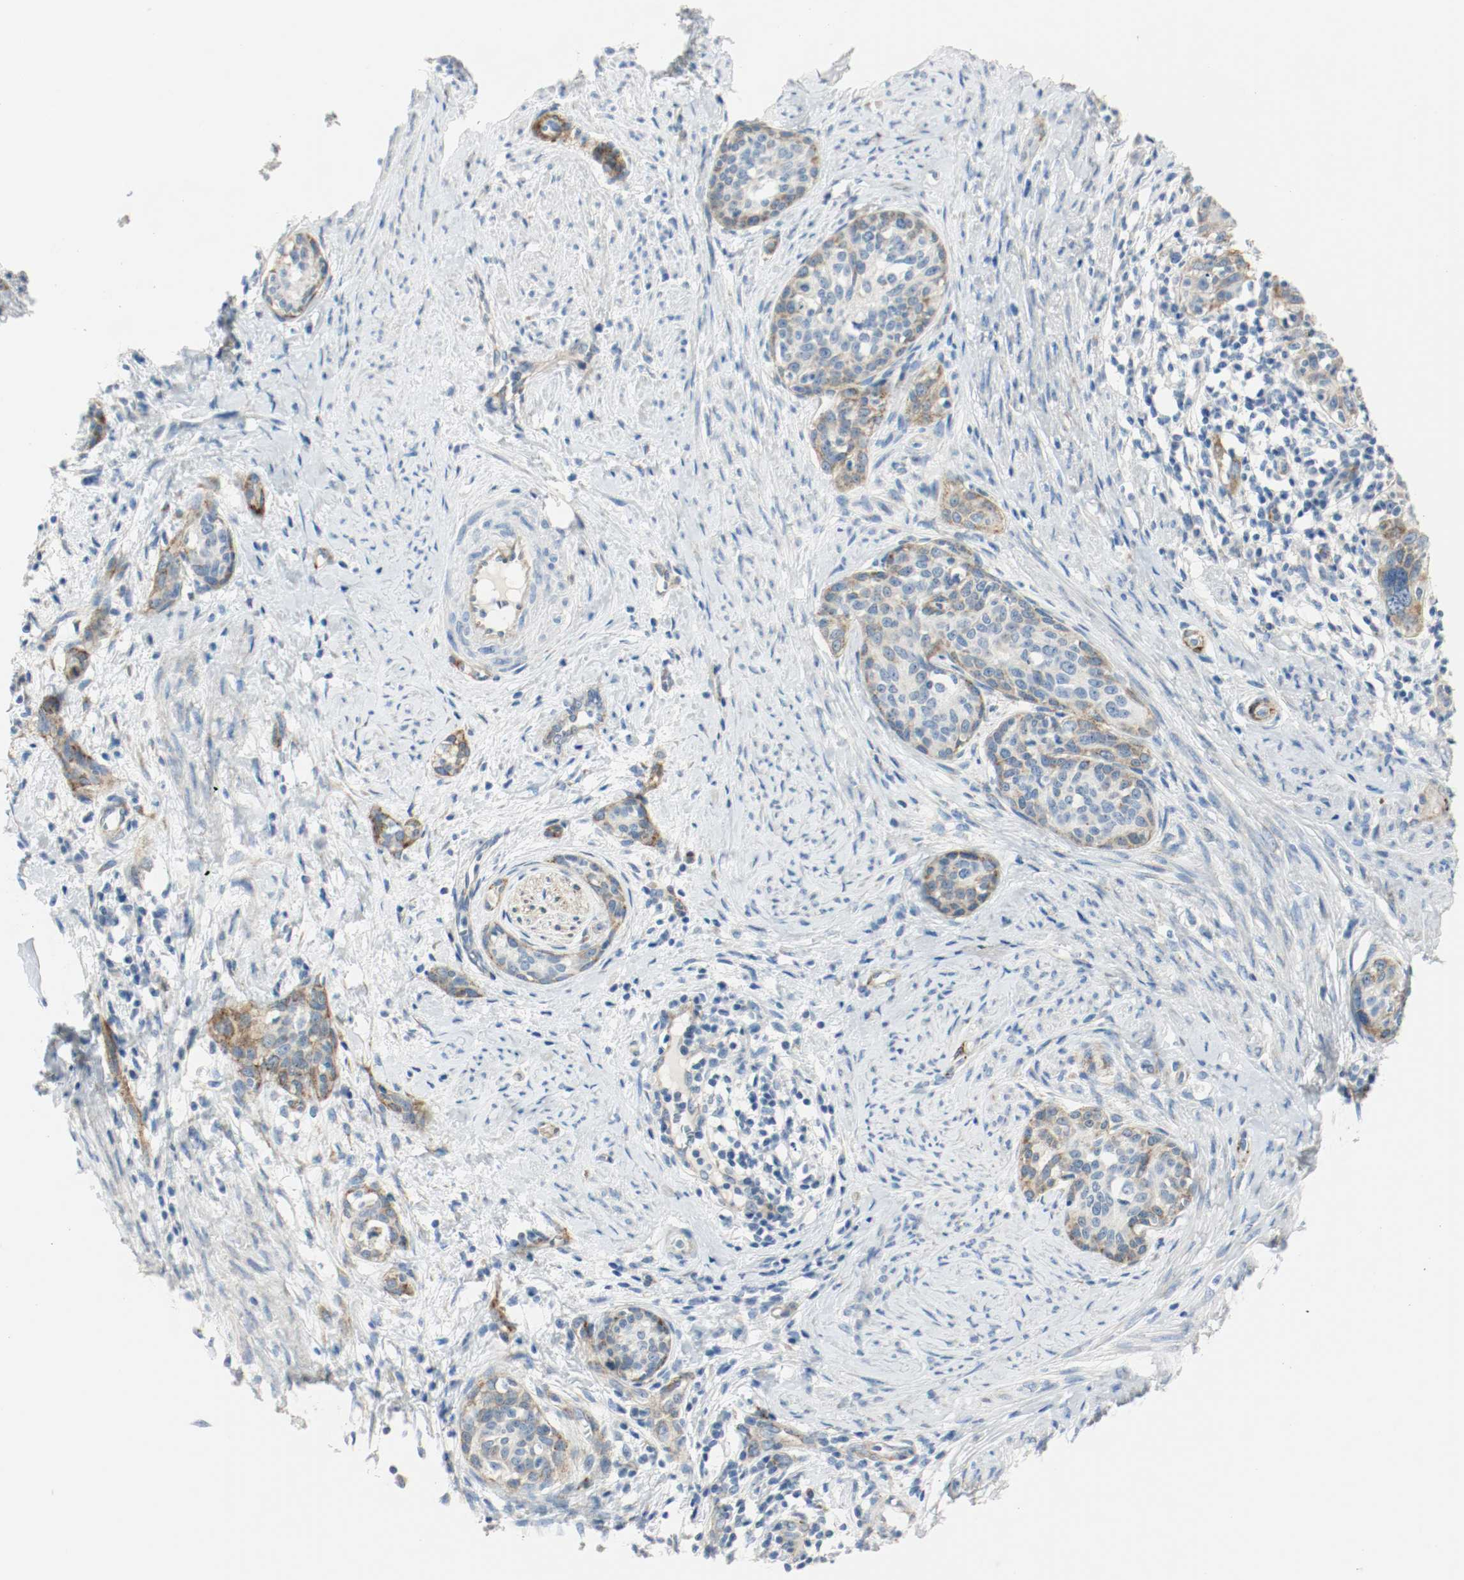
{"staining": {"intensity": "moderate", "quantity": "<25%", "location": "cytoplasmic/membranous"}, "tissue": "cervical cancer", "cell_type": "Tumor cells", "image_type": "cancer", "snomed": [{"axis": "morphology", "description": "Squamous cell carcinoma, NOS"}, {"axis": "morphology", "description": "Adenocarcinoma, NOS"}, {"axis": "topography", "description": "Cervix"}], "caption": "A brown stain labels moderate cytoplasmic/membranous staining of a protein in human cervical adenocarcinoma tumor cells.", "gene": "LAMB1", "patient": {"sex": "female", "age": 52}}